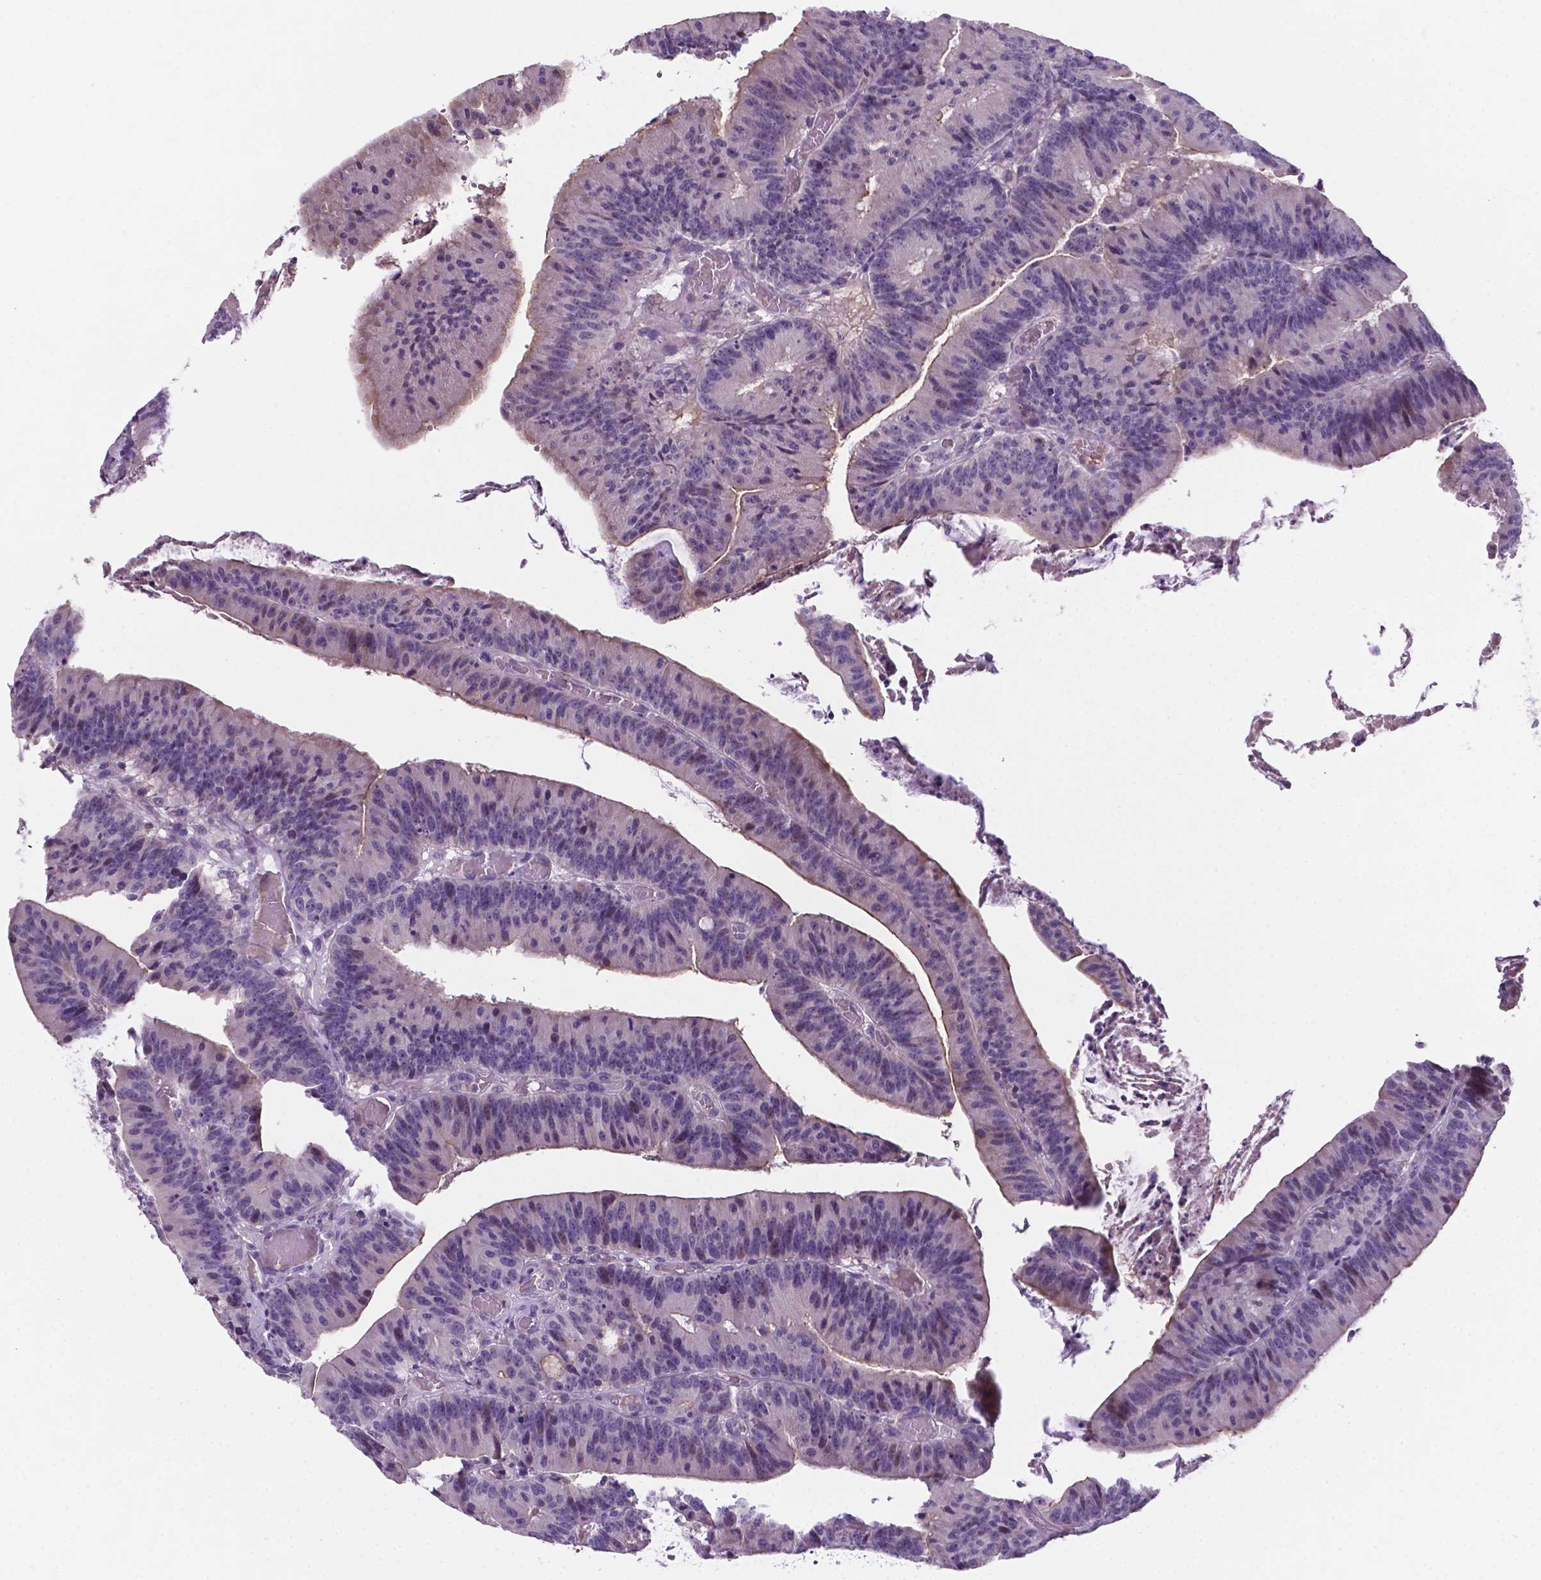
{"staining": {"intensity": "negative", "quantity": "none", "location": "none"}, "tissue": "colorectal cancer", "cell_type": "Tumor cells", "image_type": "cancer", "snomed": [{"axis": "morphology", "description": "Adenocarcinoma, NOS"}, {"axis": "topography", "description": "Colon"}], "caption": "Tumor cells show no significant expression in adenocarcinoma (colorectal).", "gene": "TM4SF20", "patient": {"sex": "female", "age": 78}}